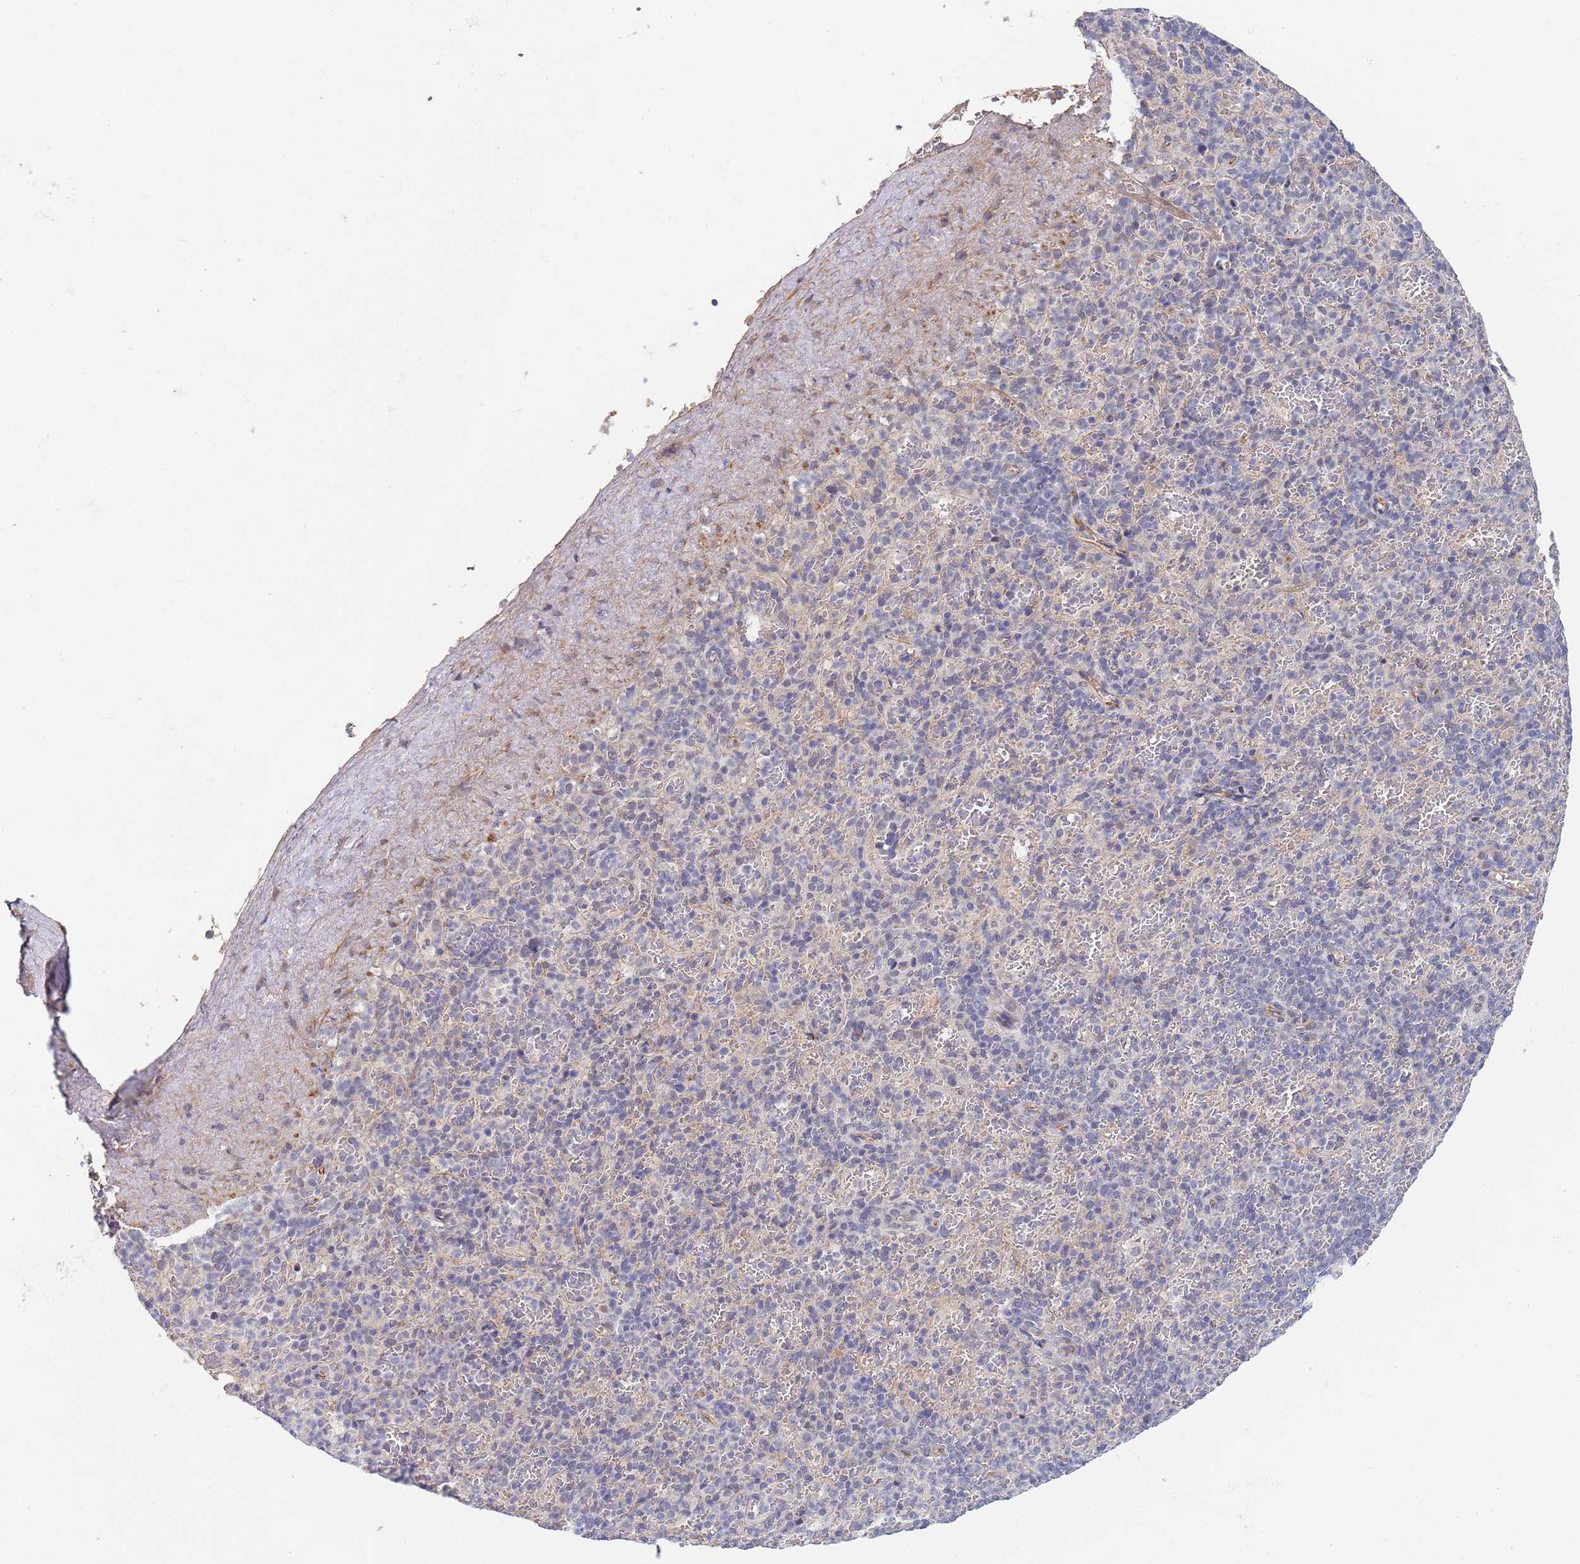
{"staining": {"intensity": "negative", "quantity": "none", "location": "none"}, "tissue": "spleen", "cell_type": "Cells in red pulp", "image_type": "normal", "snomed": [{"axis": "morphology", "description": "Normal tissue, NOS"}, {"axis": "topography", "description": "Spleen"}], "caption": "Immunohistochemistry micrograph of benign spleen: human spleen stained with DAB exhibits no significant protein staining in cells in red pulp.", "gene": "B4GALT4", "patient": {"sex": "female", "age": 74}}